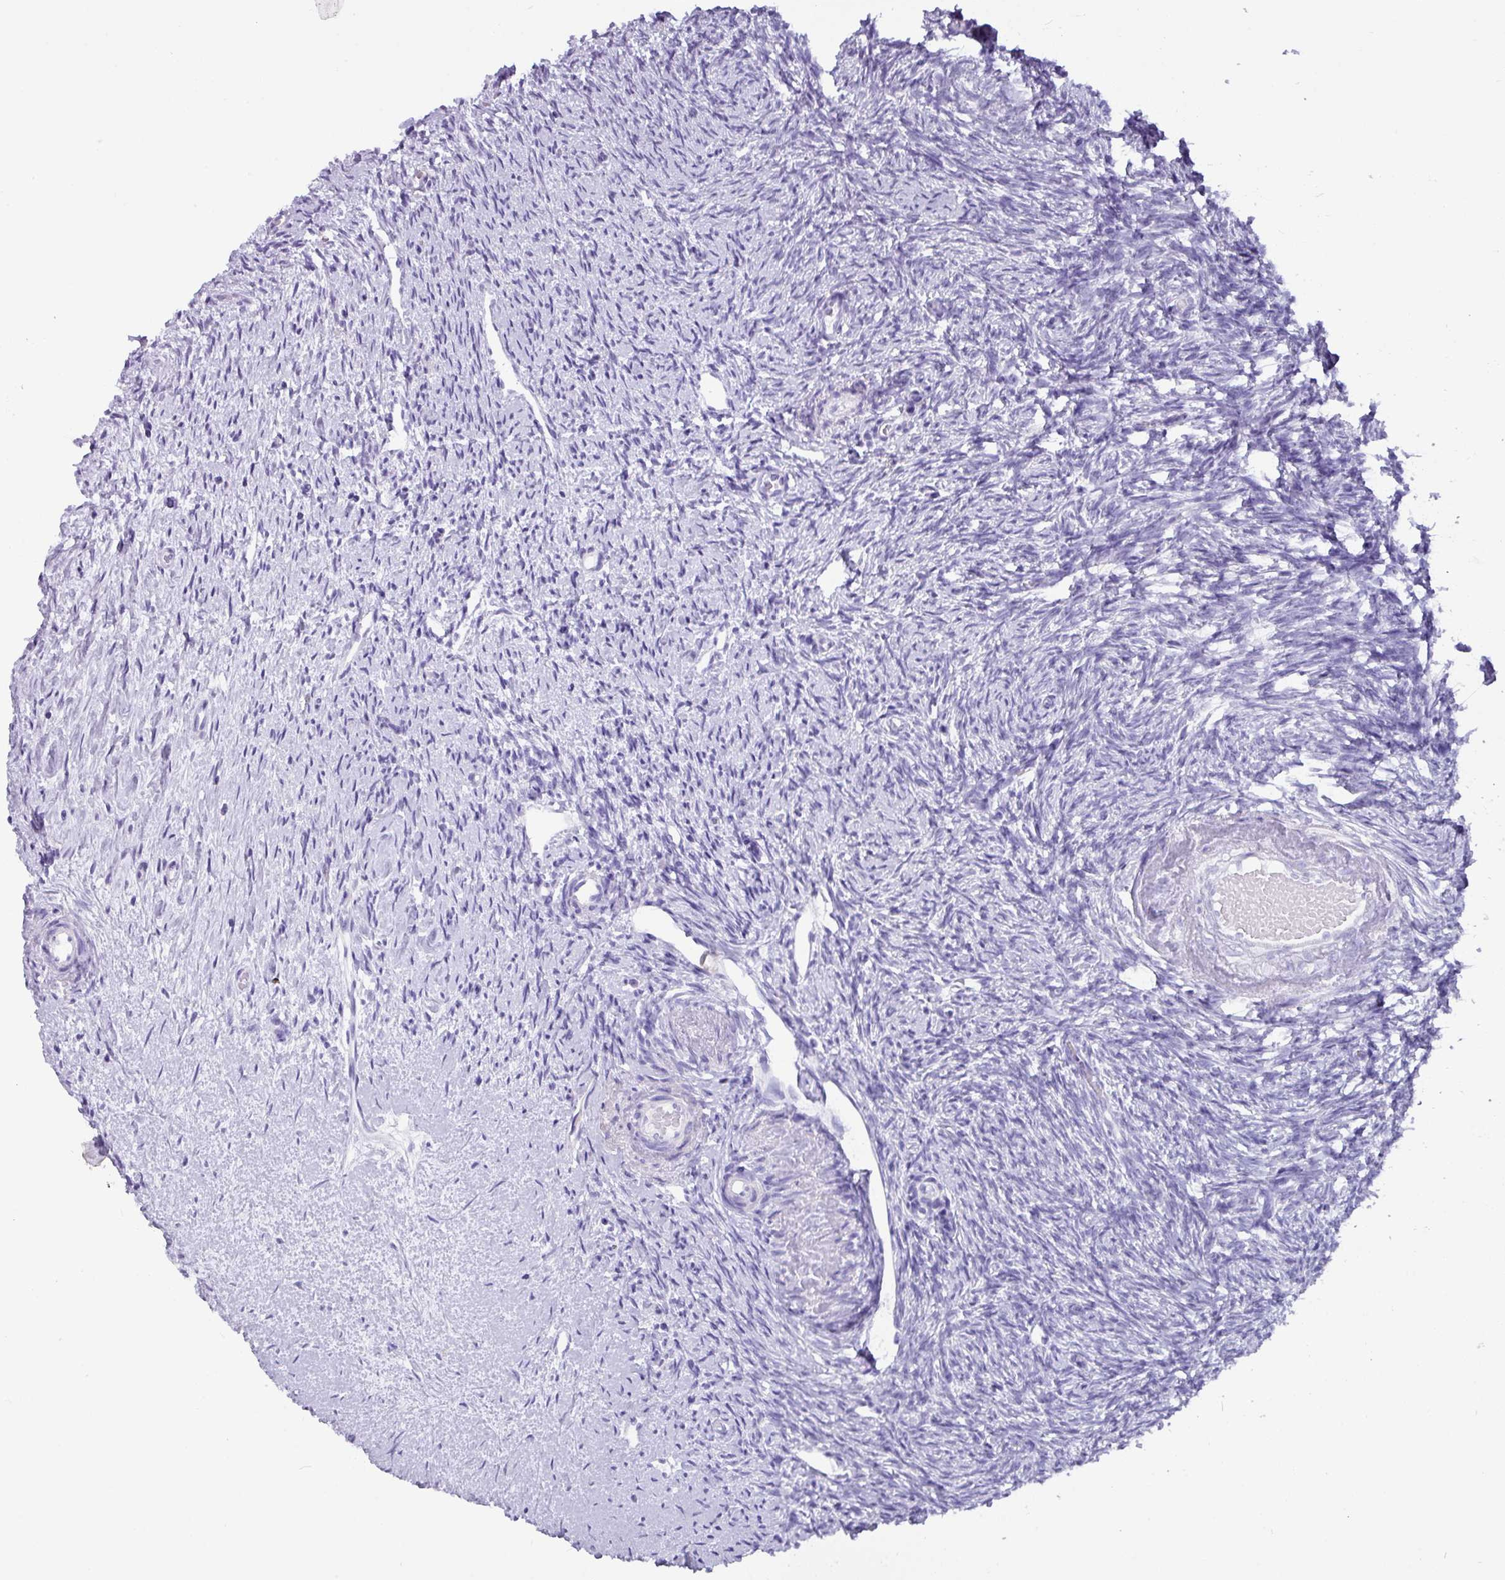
{"staining": {"intensity": "weak", "quantity": ">75%", "location": "cytoplasmic/membranous"}, "tissue": "ovary", "cell_type": "Follicle cells", "image_type": "normal", "snomed": [{"axis": "morphology", "description": "Normal tissue, NOS"}, {"axis": "topography", "description": "Ovary"}], "caption": "Protein expression analysis of unremarkable ovary displays weak cytoplasmic/membranous positivity in about >75% of follicle cells. (Brightfield microscopy of DAB IHC at high magnification).", "gene": "NCCRP1", "patient": {"sex": "female", "age": 51}}